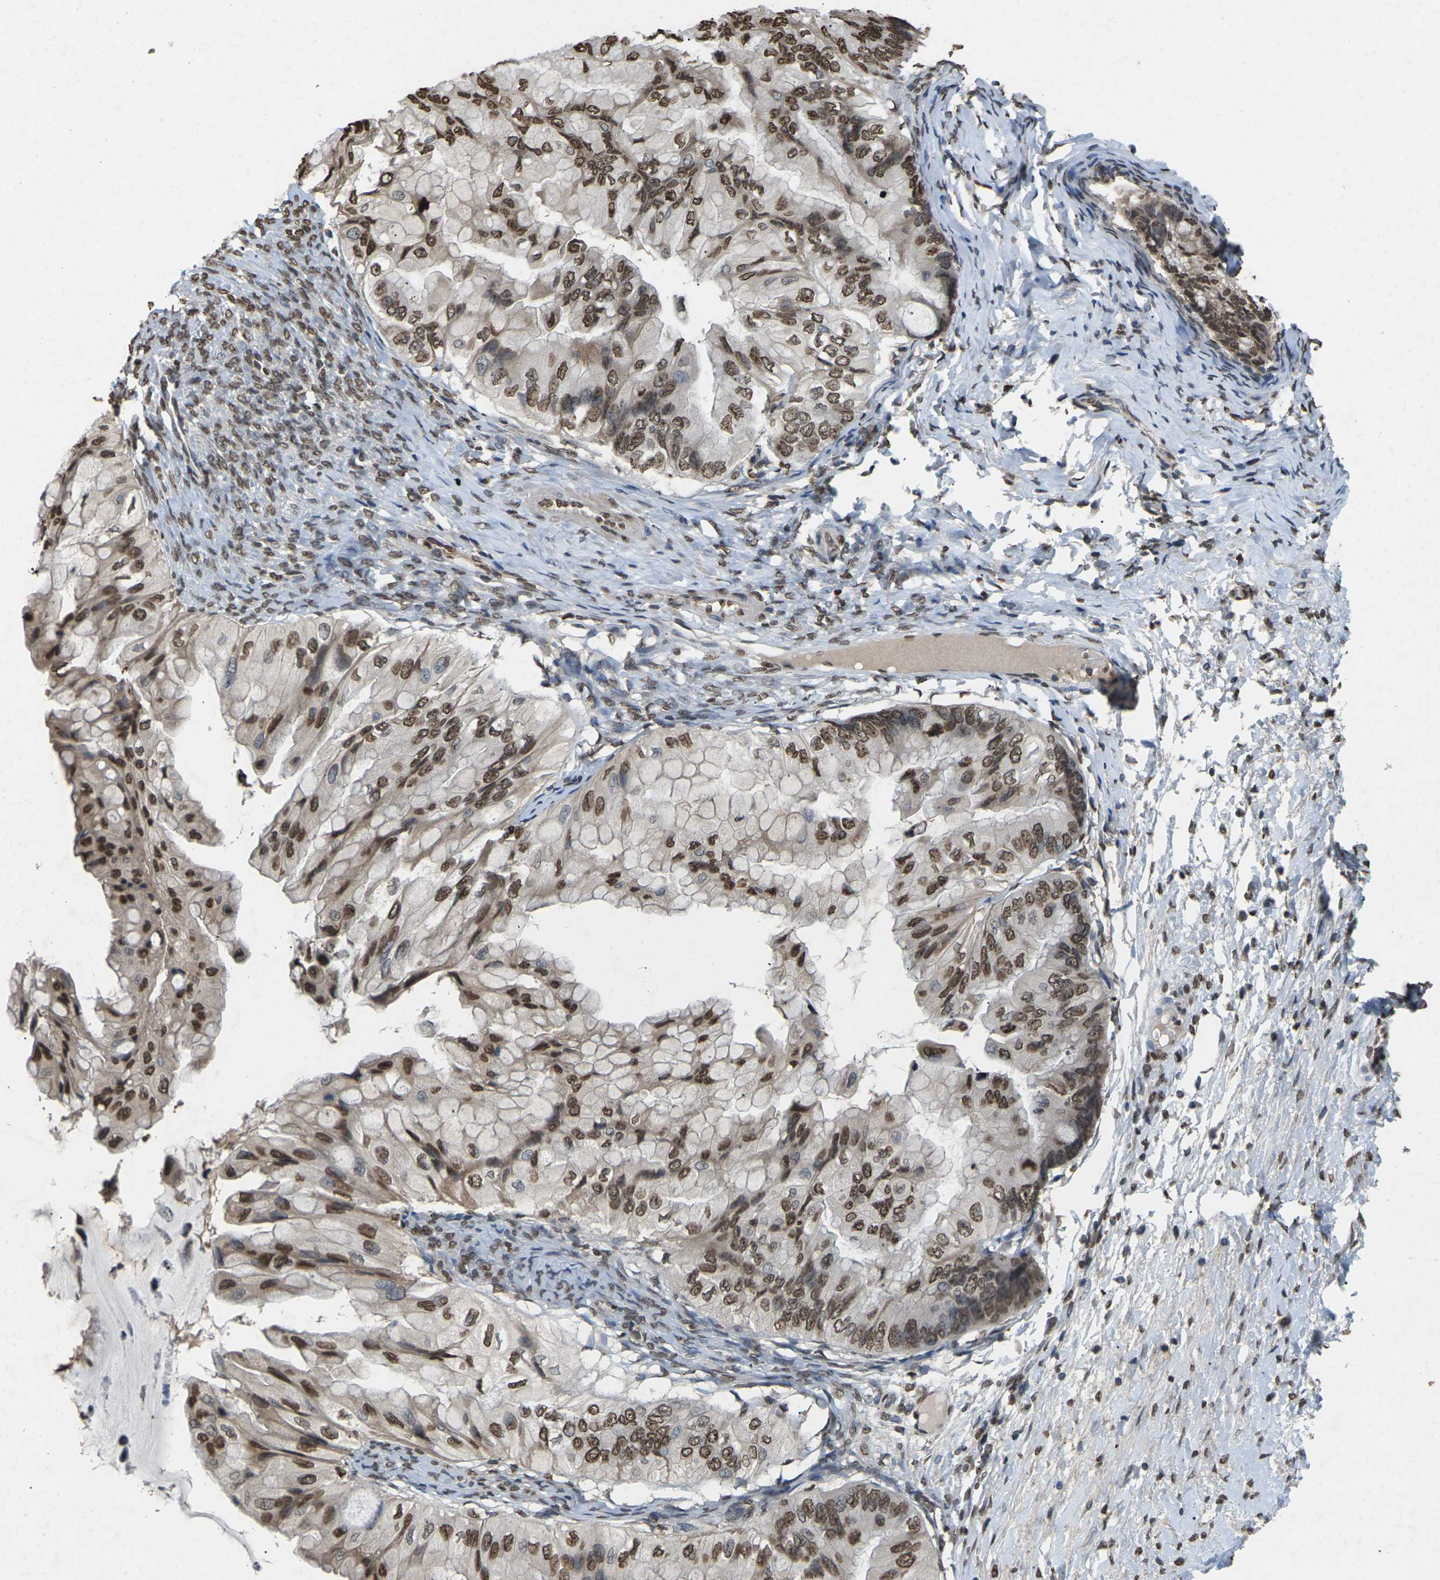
{"staining": {"intensity": "strong", "quantity": ">75%", "location": "cytoplasmic/membranous,nuclear"}, "tissue": "ovarian cancer", "cell_type": "Tumor cells", "image_type": "cancer", "snomed": [{"axis": "morphology", "description": "Cystadenocarcinoma, mucinous, NOS"}, {"axis": "topography", "description": "Ovary"}], "caption": "Ovarian cancer (mucinous cystadenocarcinoma) tissue exhibits strong cytoplasmic/membranous and nuclear positivity in about >75% of tumor cells", "gene": "EMSY", "patient": {"sex": "female", "age": 61}}